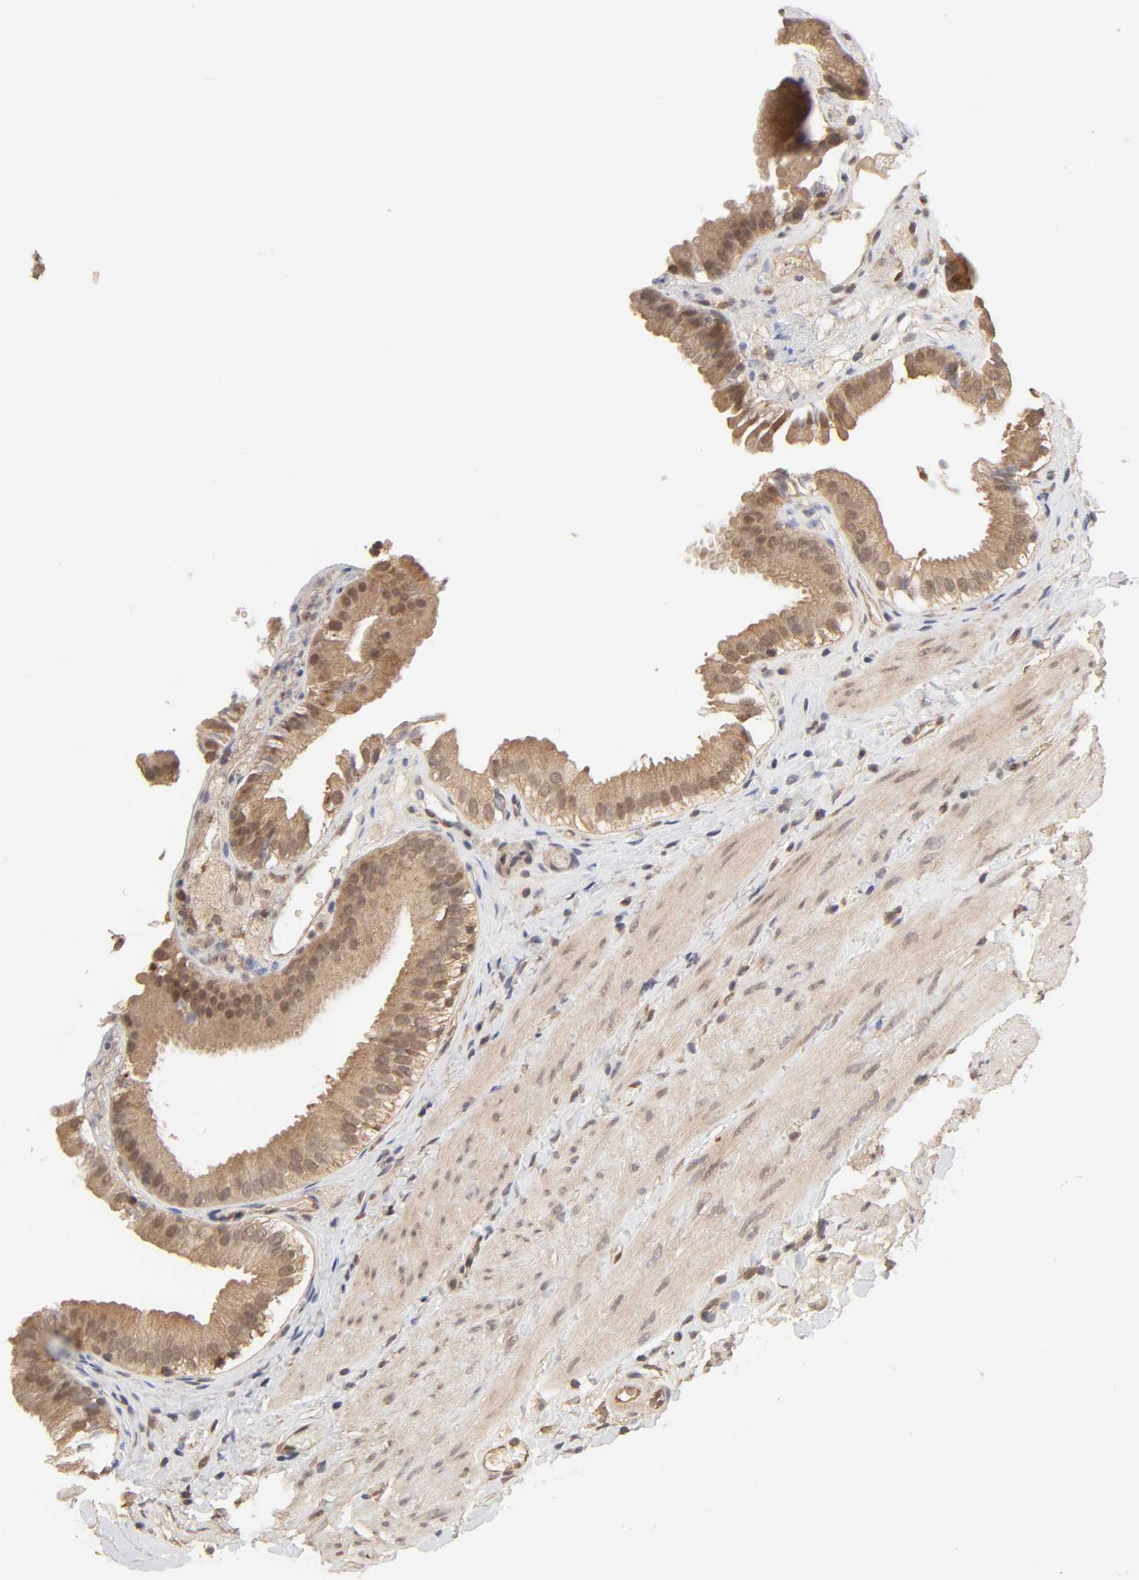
{"staining": {"intensity": "moderate", "quantity": ">75%", "location": "cytoplasmic/membranous,nuclear"}, "tissue": "gallbladder", "cell_type": "Glandular cells", "image_type": "normal", "snomed": [{"axis": "morphology", "description": "Normal tissue, NOS"}, {"axis": "topography", "description": "Gallbladder"}], "caption": "Gallbladder stained with a brown dye exhibits moderate cytoplasmic/membranous,nuclear positive positivity in about >75% of glandular cells.", "gene": "MAPK1", "patient": {"sex": "female", "age": 24}}